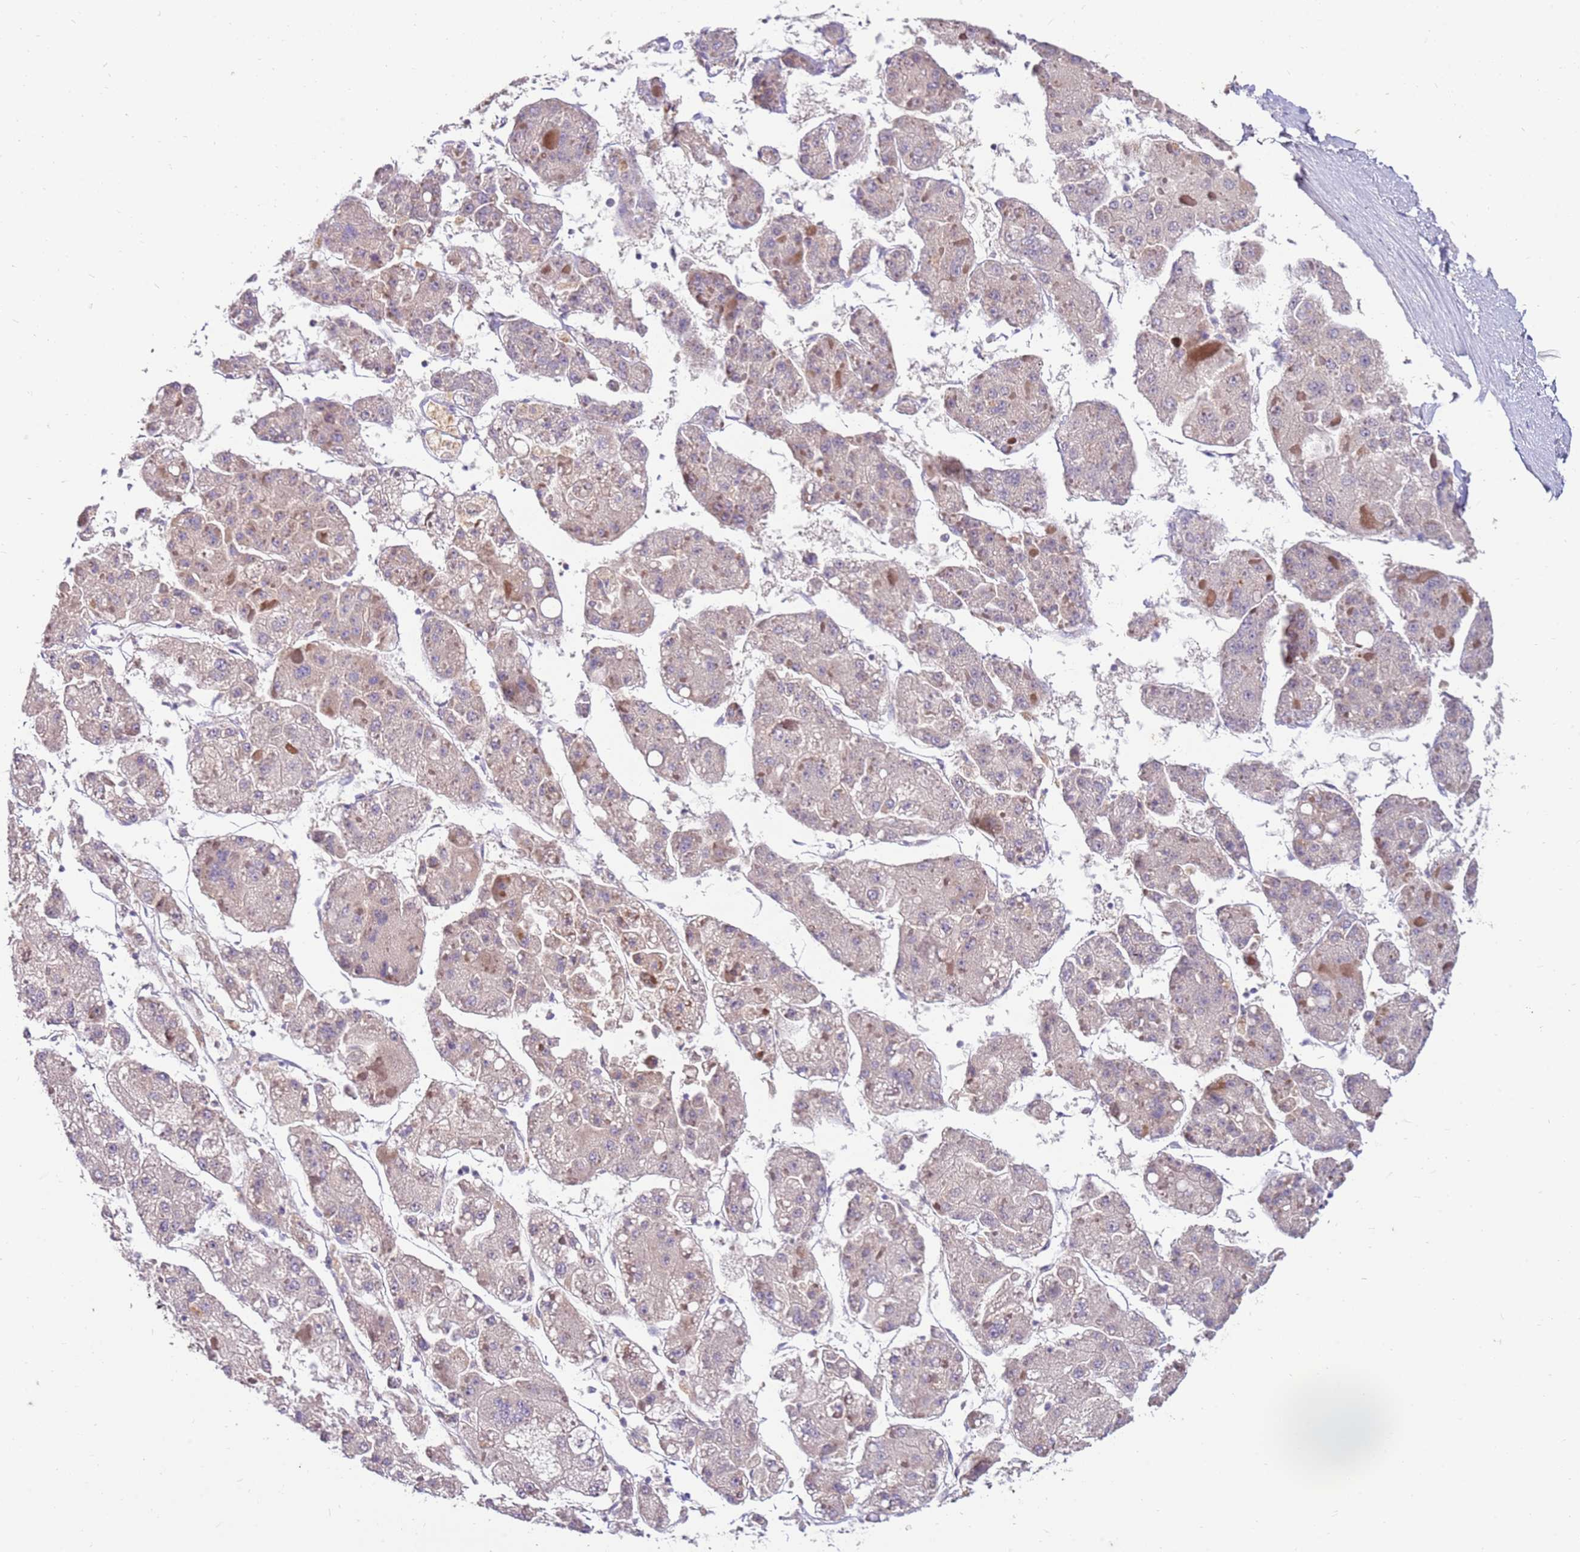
{"staining": {"intensity": "weak", "quantity": "<25%", "location": "cytoplasmic/membranous"}, "tissue": "liver cancer", "cell_type": "Tumor cells", "image_type": "cancer", "snomed": [{"axis": "morphology", "description": "Carcinoma, Hepatocellular, NOS"}, {"axis": "topography", "description": "Liver"}], "caption": "This is an immunohistochemistry (IHC) image of human hepatocellular carcinoma (liver). There is no staining in tumor cells.", "gene": "SLC44A4", "patient": {"sex": "female", "age": 73}}